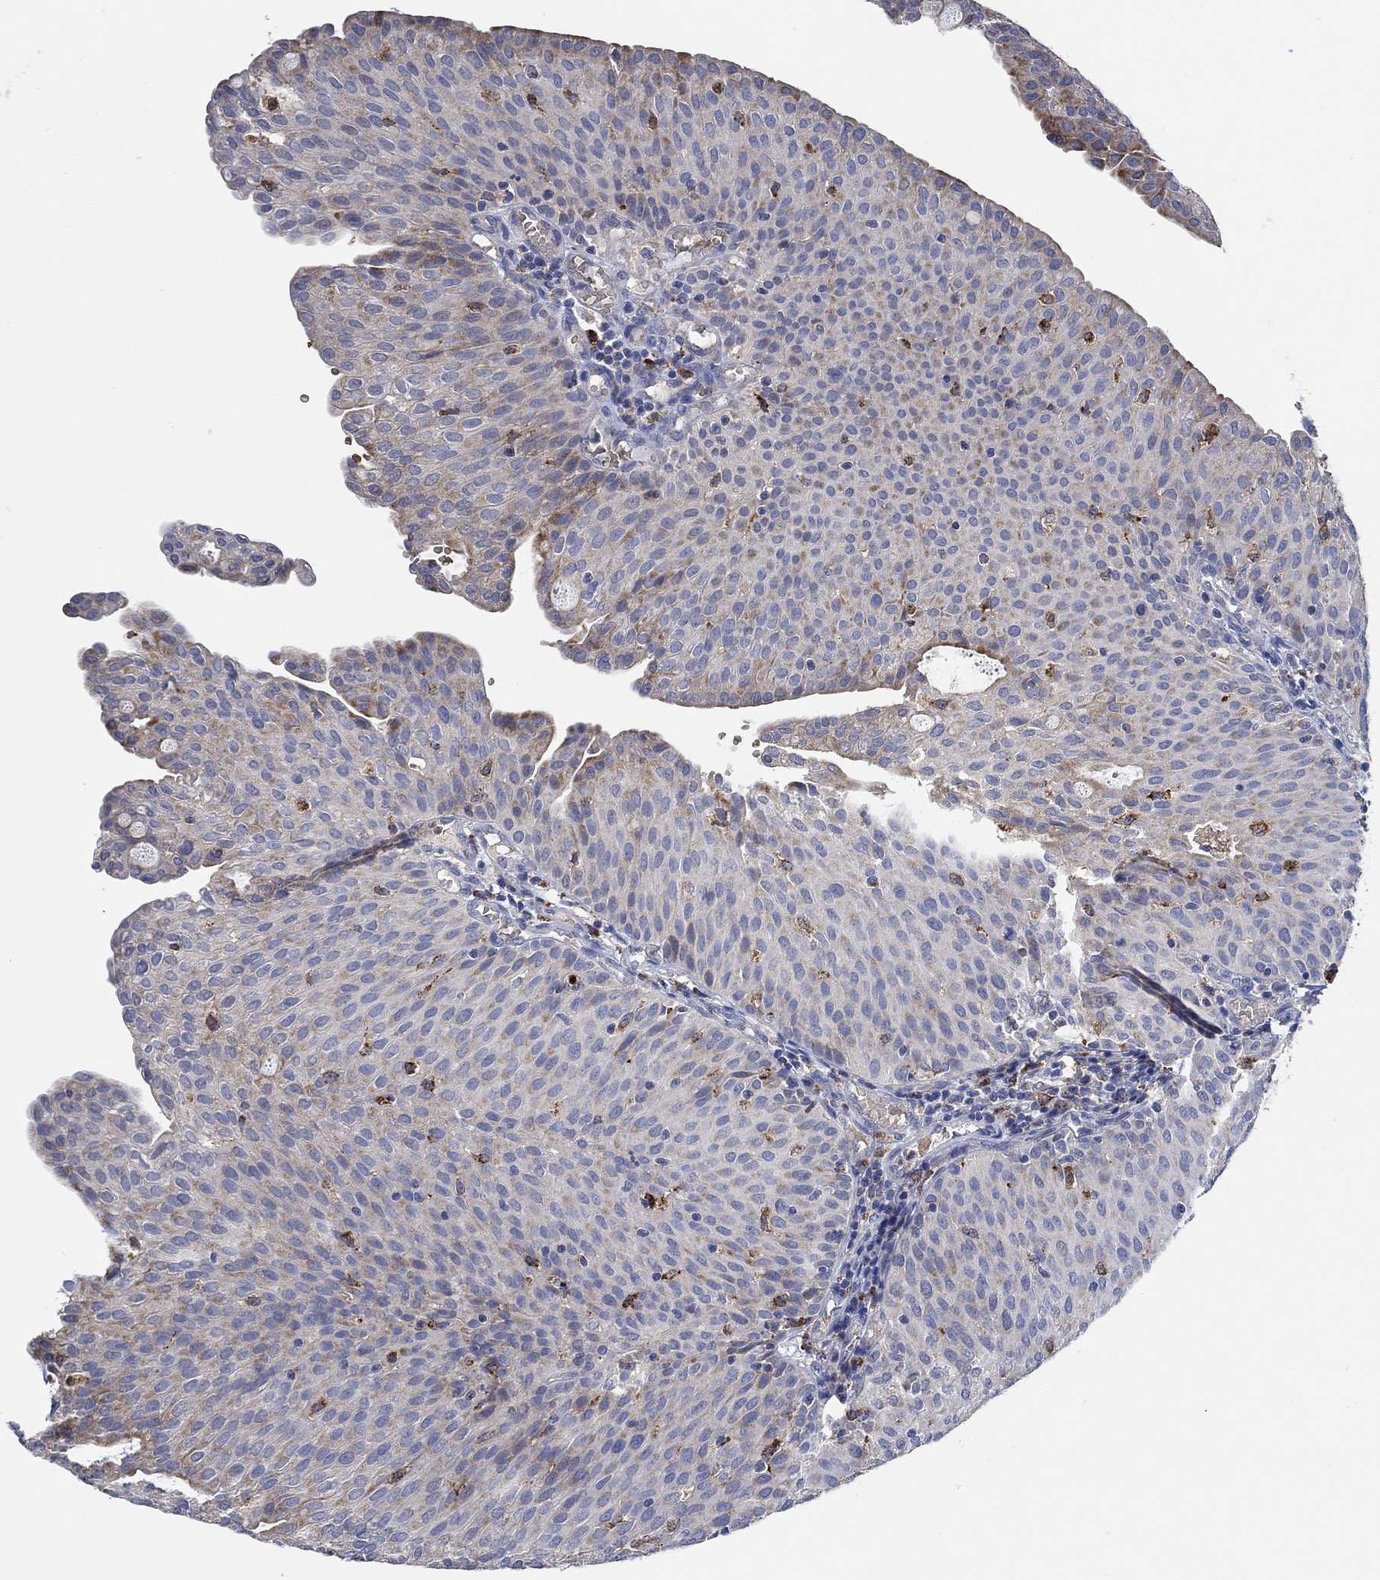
{"staining": {"intensity": "negative", "quantity": "none", "location": "none"}, "tissue": "urothelial cancer", "cell_type": "Tumor cells", "image_type": "cancer", "snomed": [{"axis": "morphology", "description": "Urothelial carcinoma, Low grade"}, {"axis": "topography", "description": "Urinary bladder"}], "caption": "Tumor cells show no significant protein staining in urothelial cancer.", "gene": "MPP1", "patient": {"sex": "male", "age": 54}}